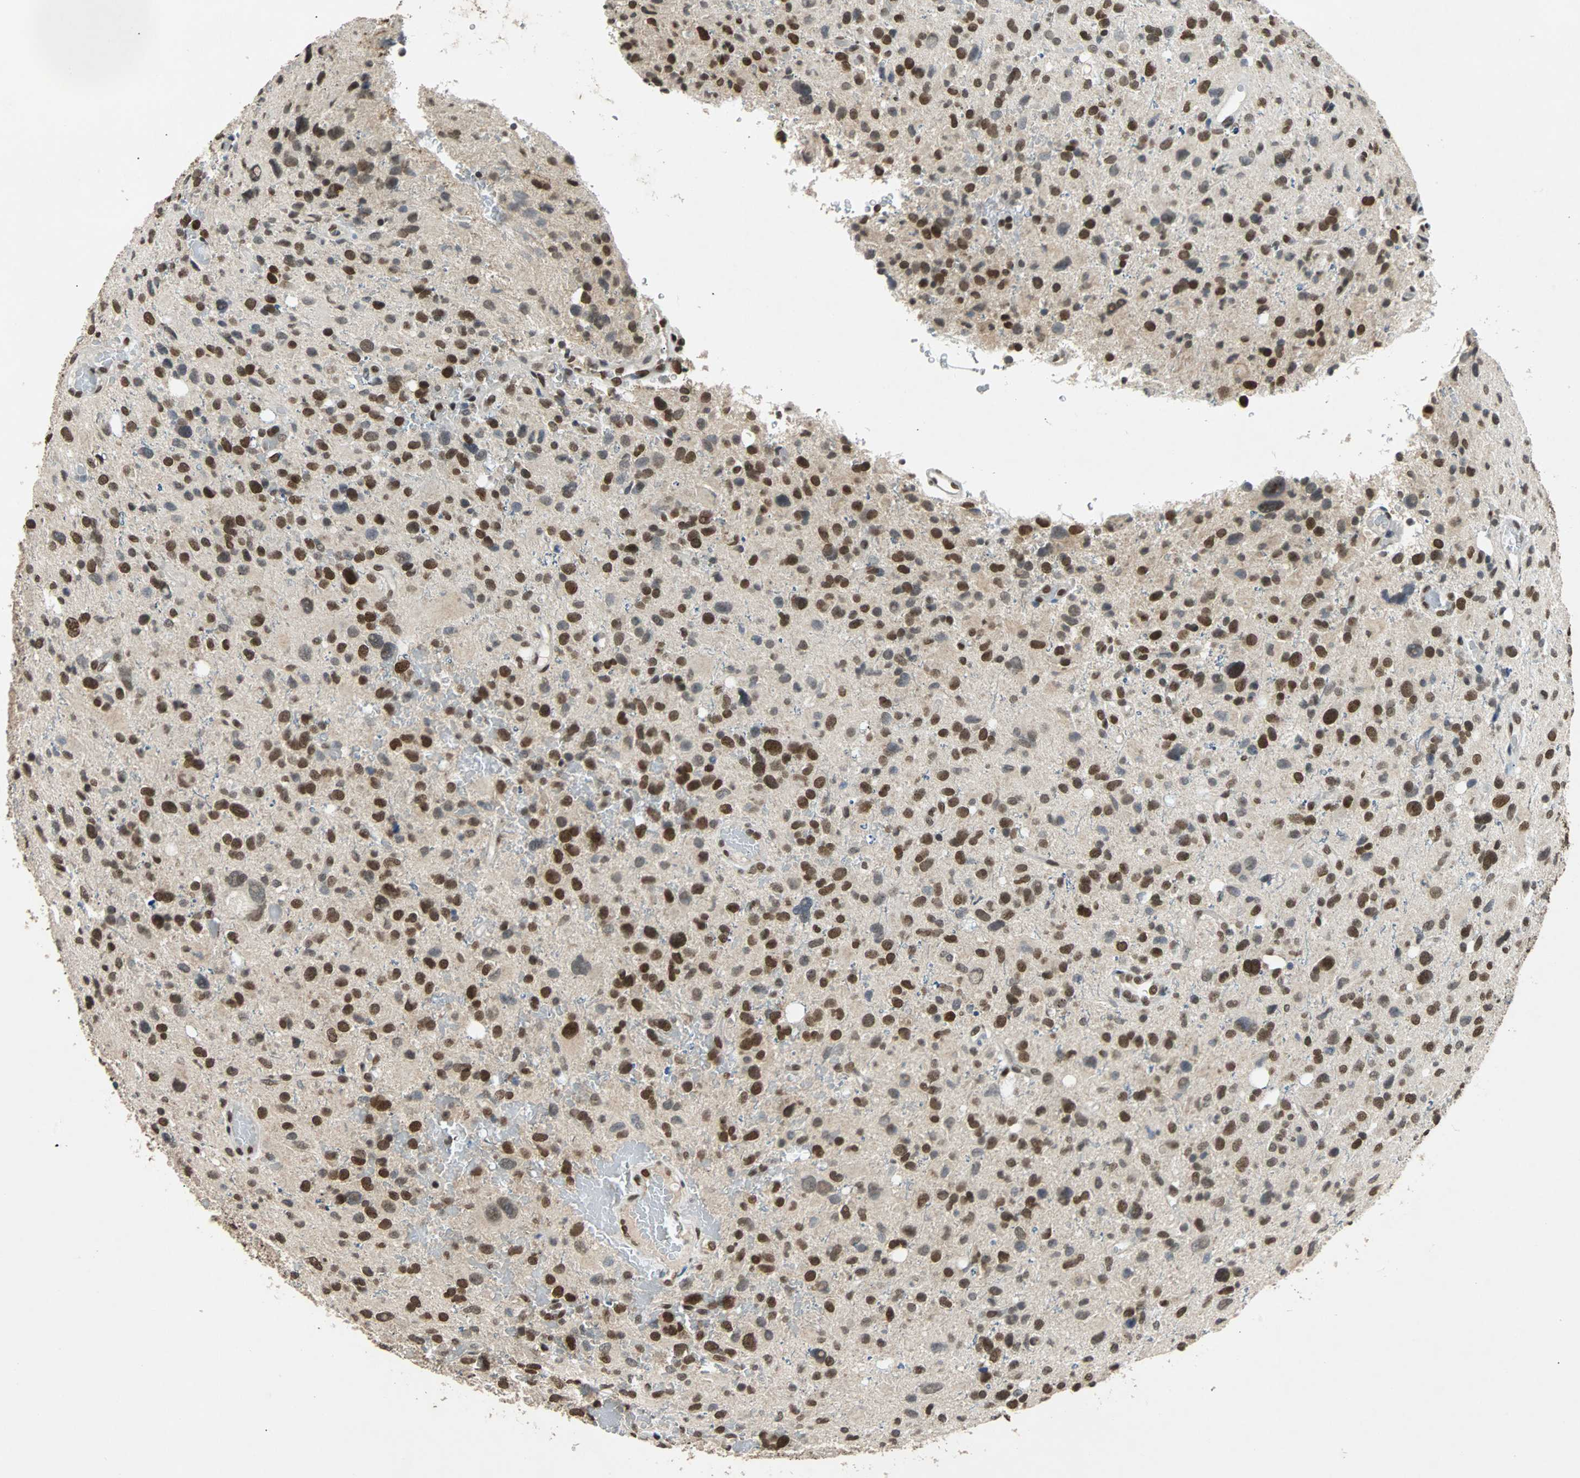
{"staining": {"intensity": "strong", "quantity": "25%-75%", "location": "nuclear"}, "tissue": "glioma", "cell_type": "Tumor cells", "image_type": "cancer", "snomed": [{"axis": "morphology", "description": "Glioma, malignant, High grade"}, {"axis": "topography", "description": "Brain"}], "caption": "Protein staining displays strong nuclear positivity in approximately 25%-75% of tumor cells in glioma. (DAB IHC with brightfield microscopy, high magnification).", "gene": "PHC1", "patient": {"sex": "male", "age": 48}}